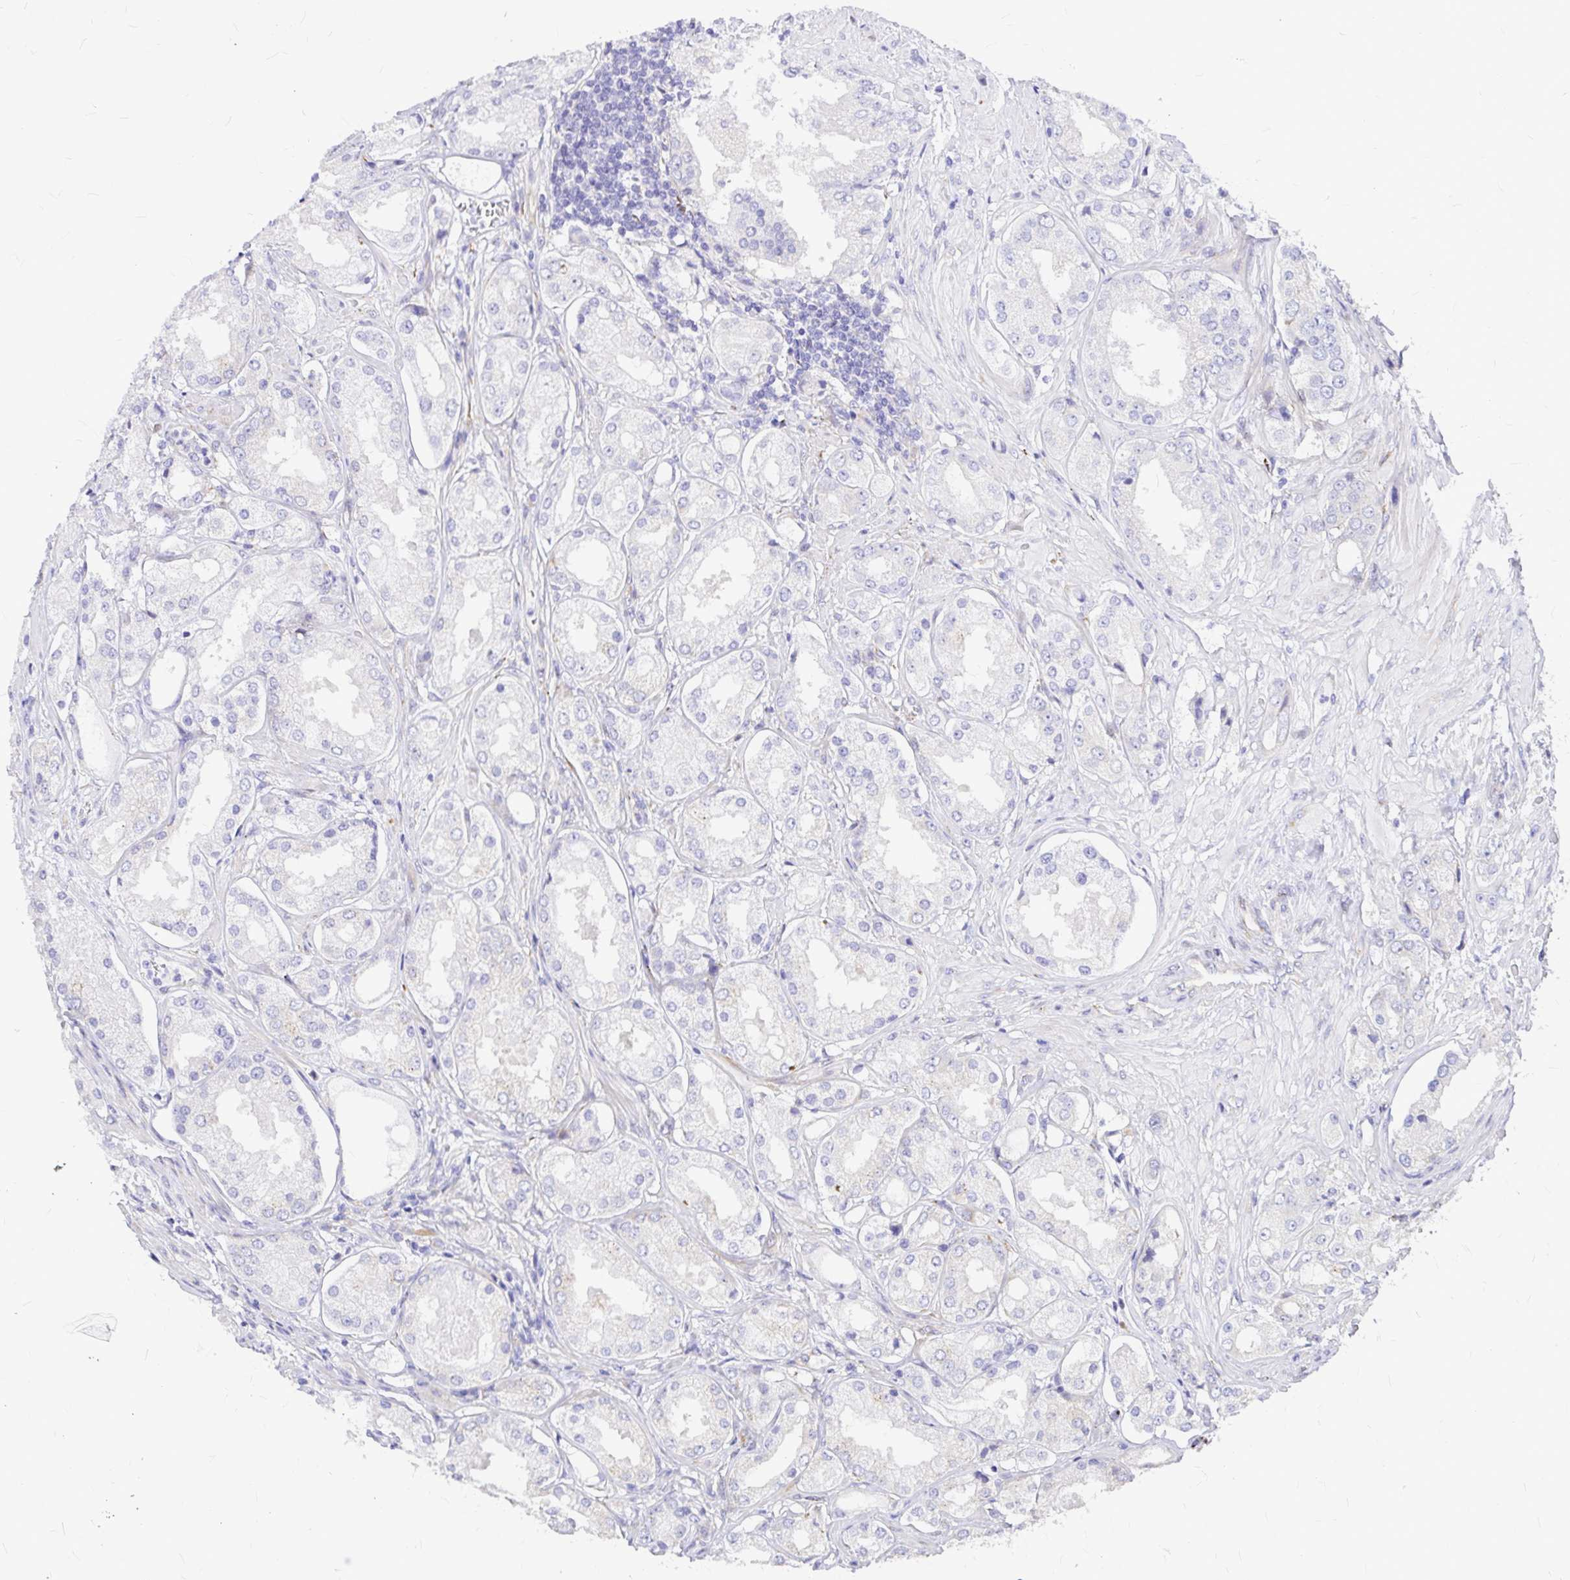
{"staining": {"intensity": "negative", "quantity": "none", "location": "none"}, "tissue": "prostate cancer", "cell_type": "Tumor cells", "image_type": "cancer", "snomed": [{"axis": "morphology", "description": "Adenocarcinoma, Low grade"}, {"axis": "topography", "description": "Prostate"}], "caption": "Micrograph shows no protein expression in tumor cells of low-grade adenocarcinoma (prostate) tissue.", "gene": "GABBR2", "patient": {"sex": "male", "age": 68}}